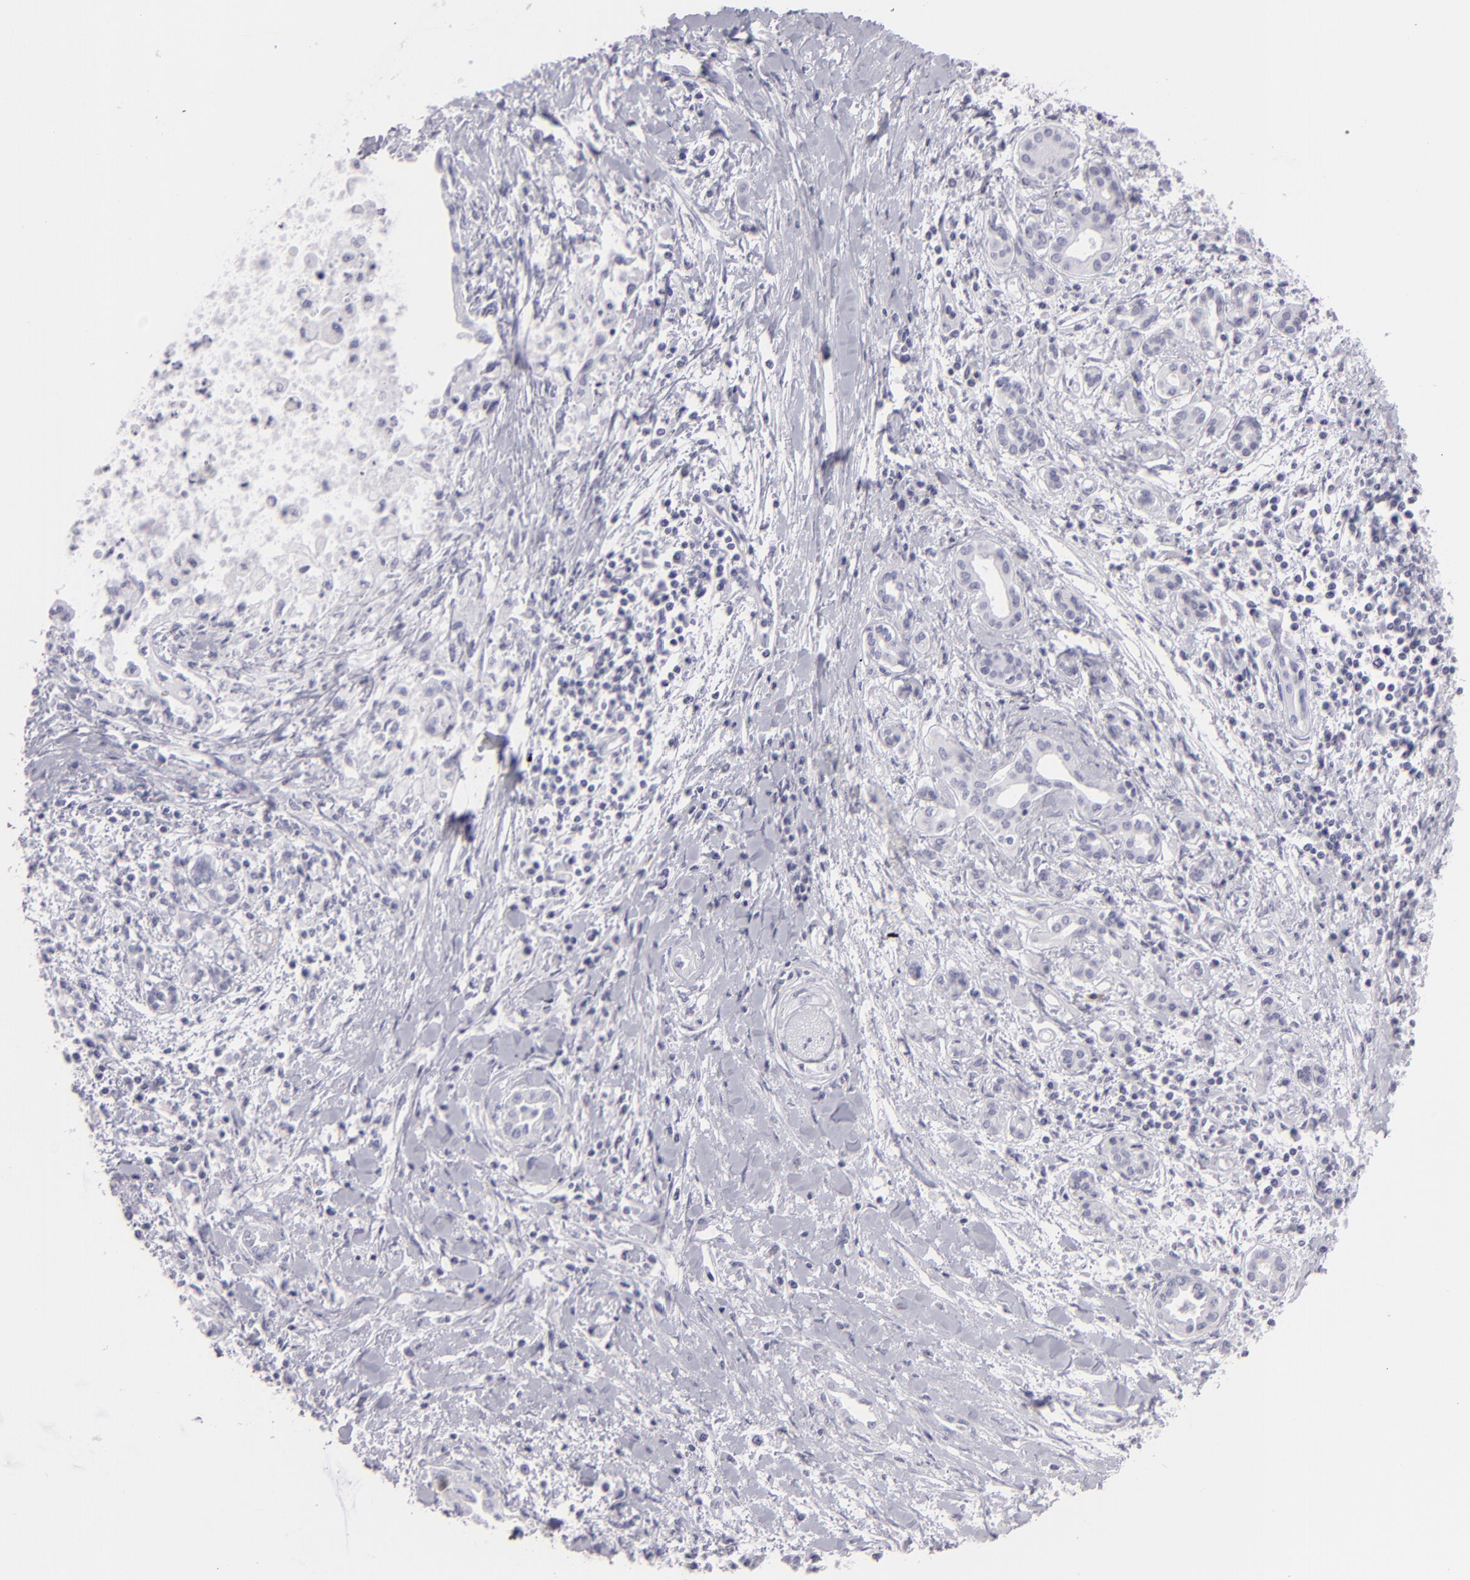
{"staining": {"intensity": "negative", "quantity": "none", "location": "none"}, "tissue": "pancreatic cancer", "cell_type": "Tumor cells", "image_type": "cancer", "snomed": [{"axis": "morphology", "description": "Adenocarcinoma, NOS"}, {"axis": "topography", "description": "Pancreas"}], "caption": "An immunohistochemistry (IHC) image of adenocarcinoma (pancreatic) is shown. There is no staining in tumor cells of adenocarcinoma (pancreatic).", "gene": "FLG", "patient": {"sex": "female", "age": 64}}